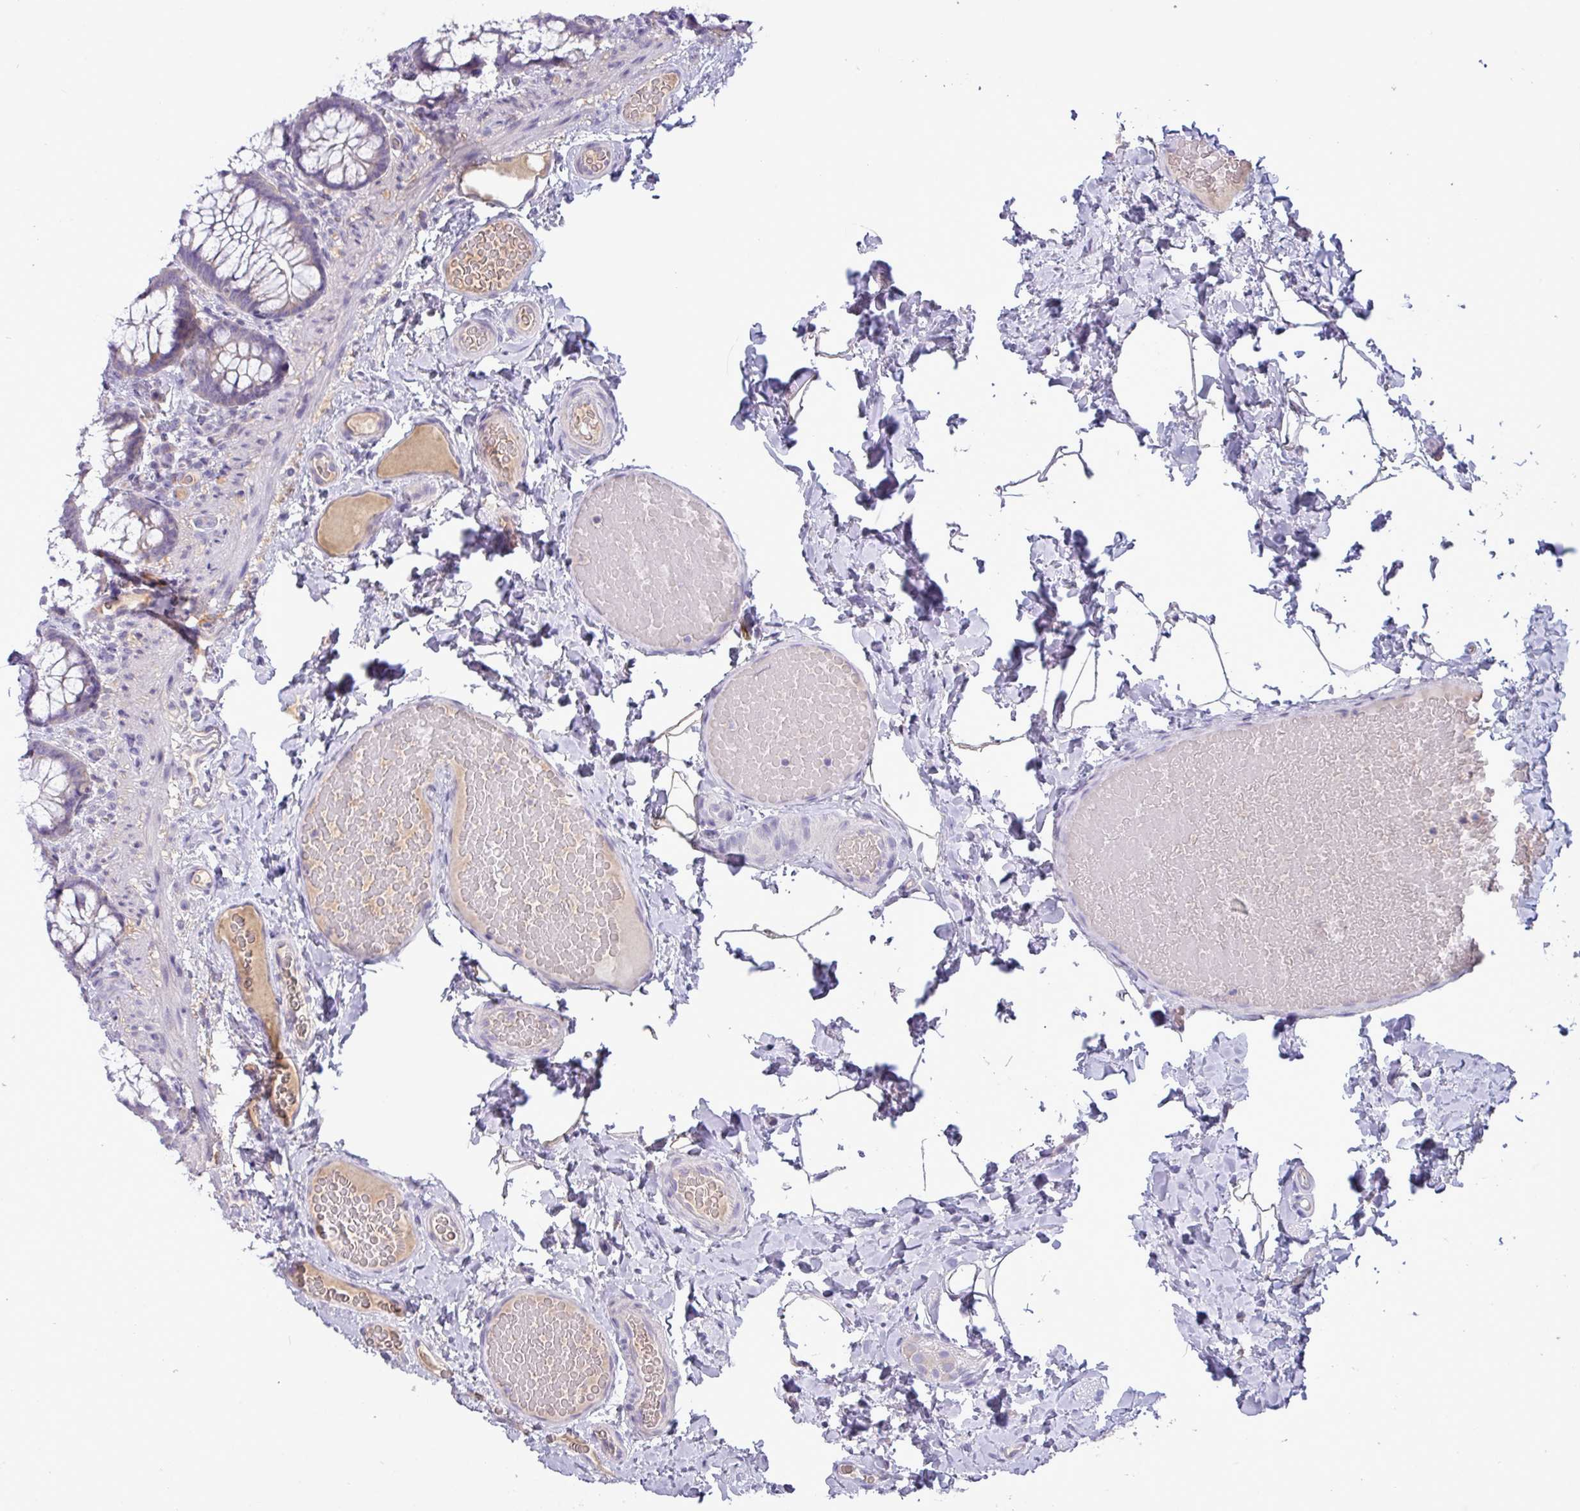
{"staining": {"intensity": "negative", "quantity": "none", "location": "none"}, "tissue": "colon", "cell_type": "Endothelial cells", "image_type": "normal", "snomed": [{"axis": "morphology", "description": "Normal tissue, NOS"}, {"axis": "topography", "description": "Colon"}], "caption": "An IHC photomicrograph of benign colon is shown. There is no staining in endothelial cells of colon.", "gene": "STIMATE", "patient": {"sex": "male", "age": 46}}